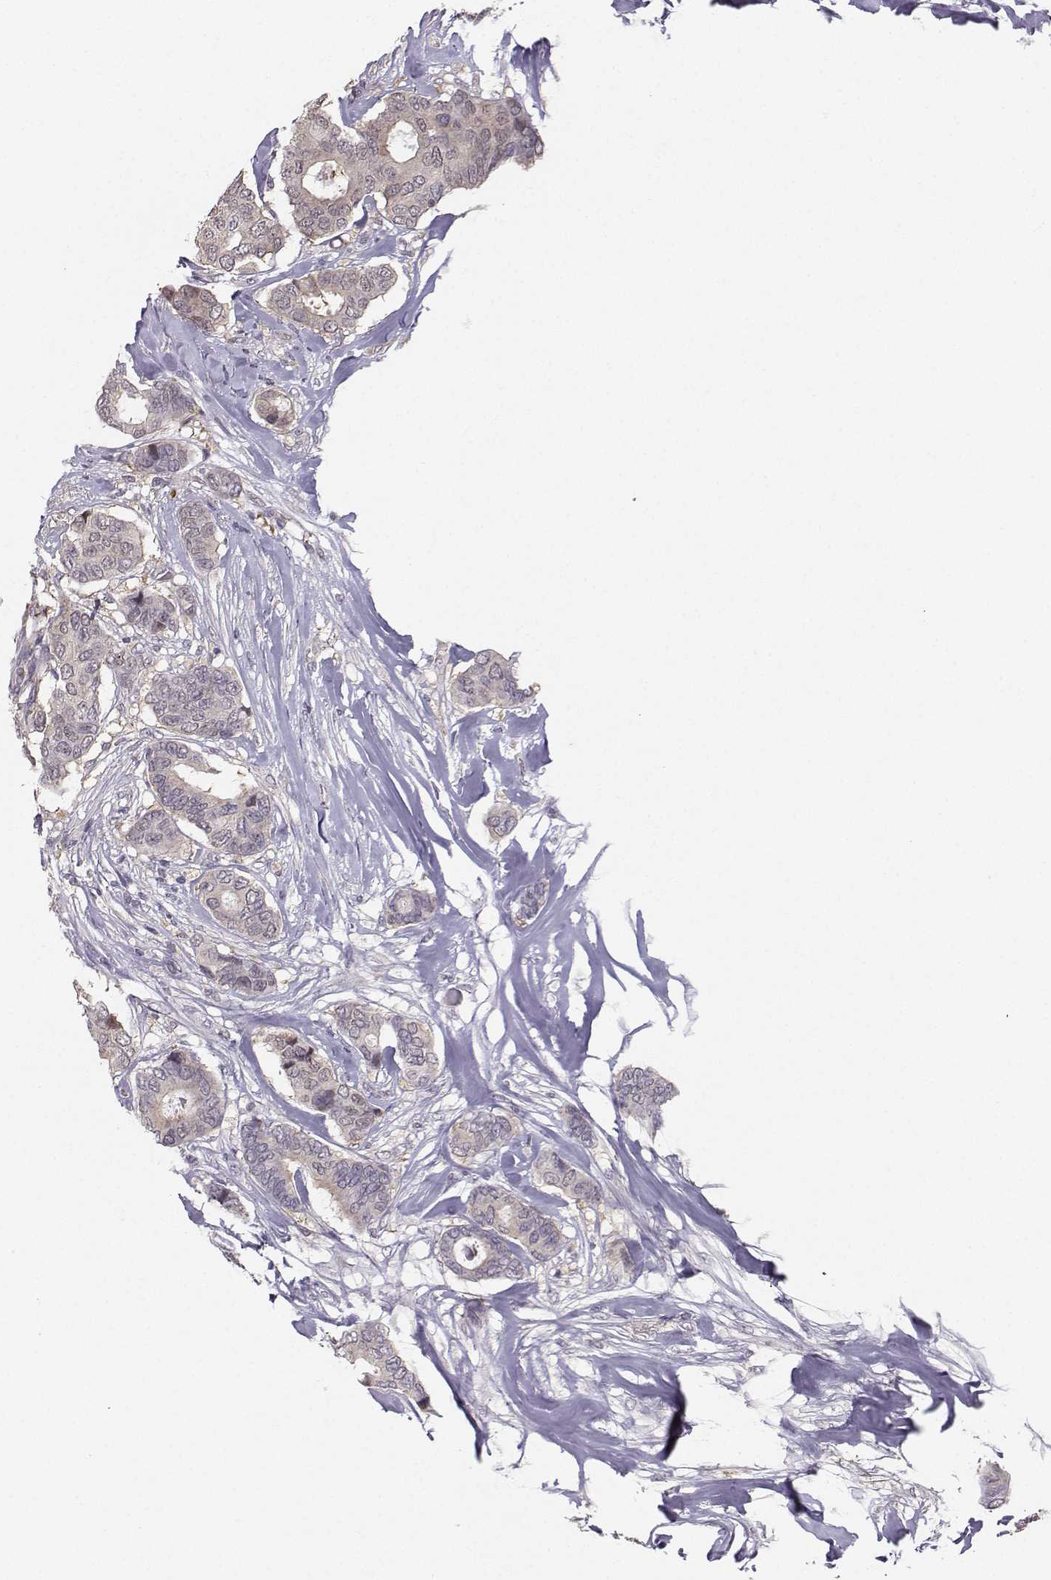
{"staining": {"intensity": "negative", "quantity": "none", "location": "none"}, "tissue": "breast cancer", "cell_type": "Tumor cells", "image_type": "cancer", "snomed": [{"axis": "morphology", "description": "Duct carcinoma"}, {"axis": "topography", "description": "Breast"}], "caption": "The immunohistochemistry micrograph has no significant staining in tumor cells of invasive ductal carcinoma (breast) tissue. Nuclei are stained in blue.", "gene": "PKP2", "patient": {"sex": "female", "age": 75}}